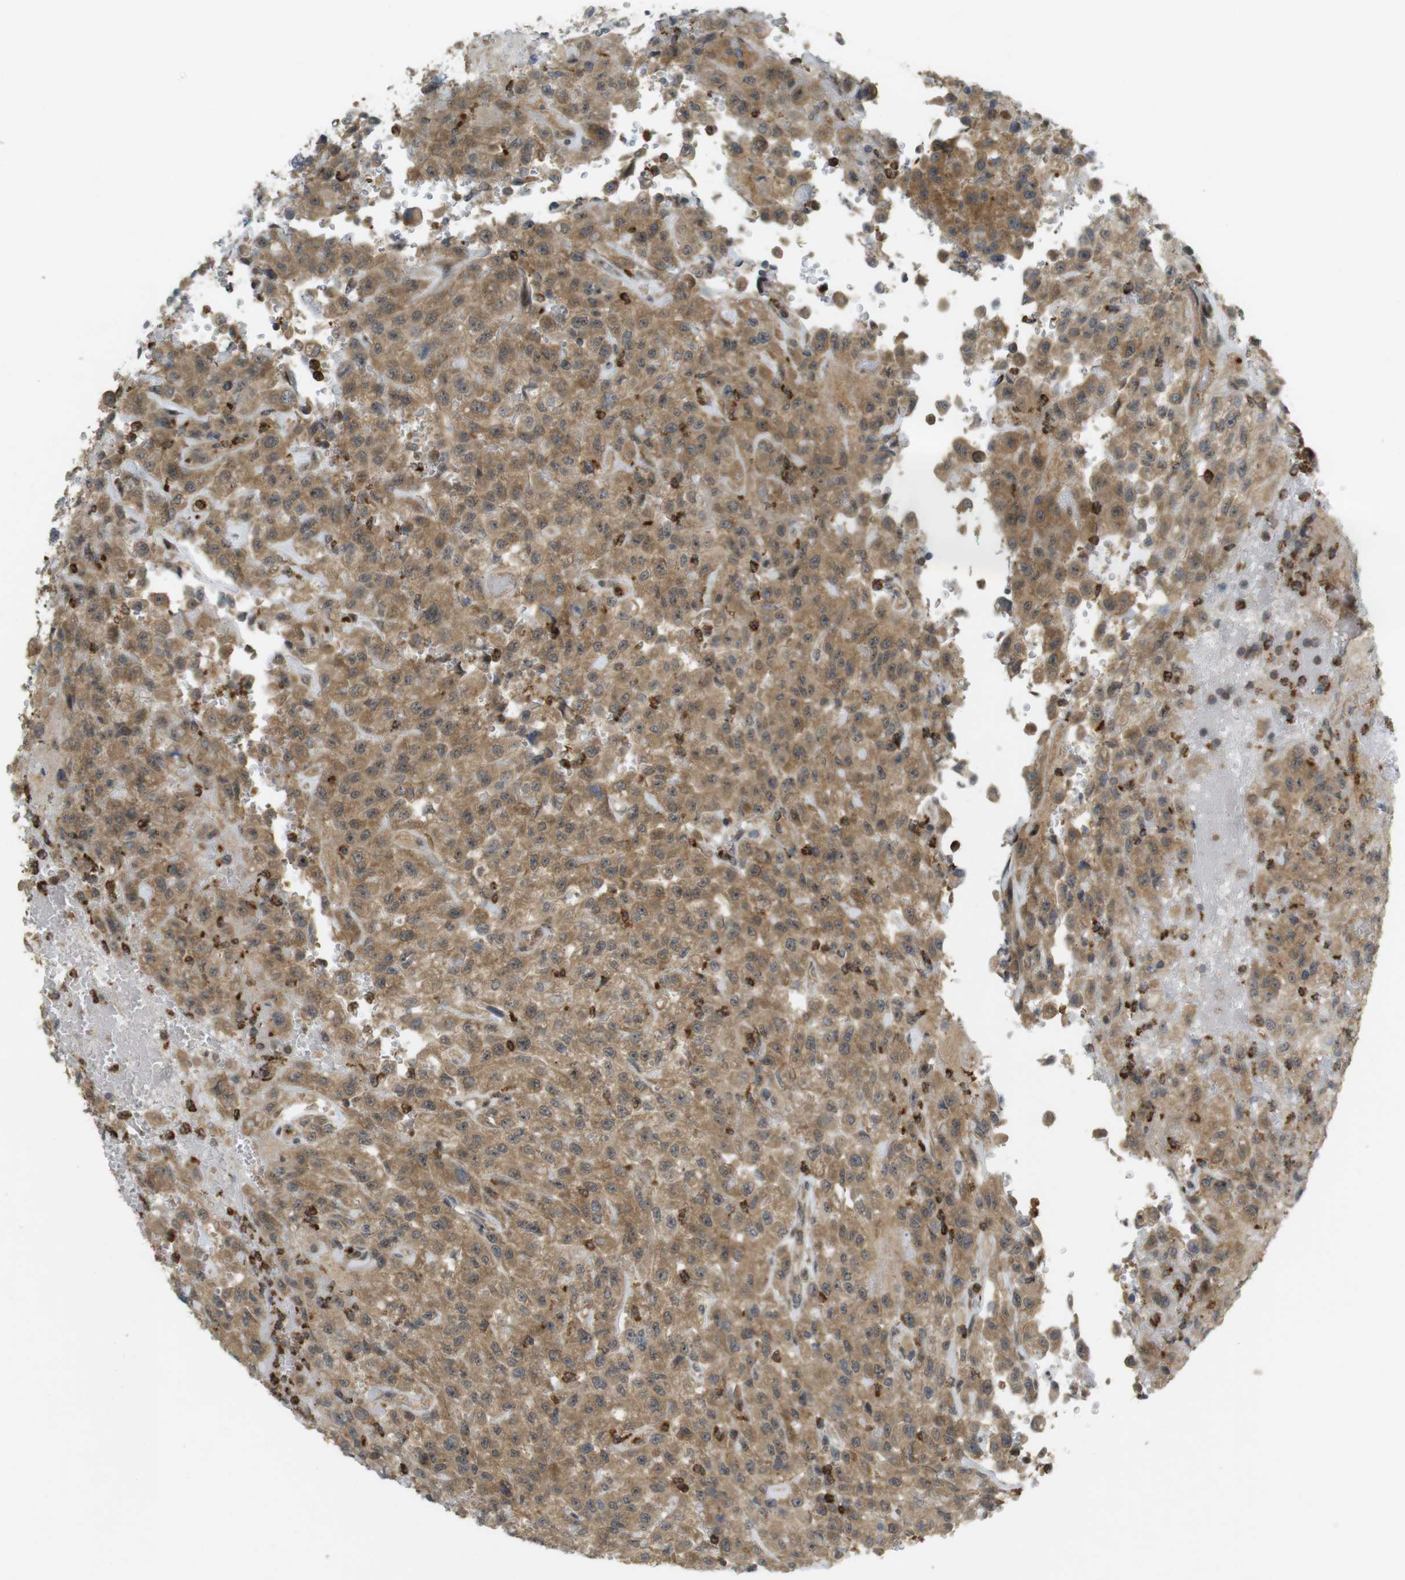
{"staining": {"intensity": "moderate", "quantity": ">75%", "location": "cytoplasmic/membranous,nuclear"}, "tissue": "urothelial cancer", "cell_type": "Tumor cells", "image_type": "cancer", "snomed": [{"axis": "morphology", "description": "Urothelial carcinoma, High grade"}, {"axis": "topography", "description": "Urinary bladder"}], "caption": "Immunohistochemistry (IHC) photomicrograph of urothelial carcinoma (high-grade) stained for a protein (brown), which exhibits medium levels of moderate cytoplasmic/membranous and nuclear staining in about >75% of tumor cells.", "gene": "TMX3", "patient": {"sex": "male", "age": 46}}